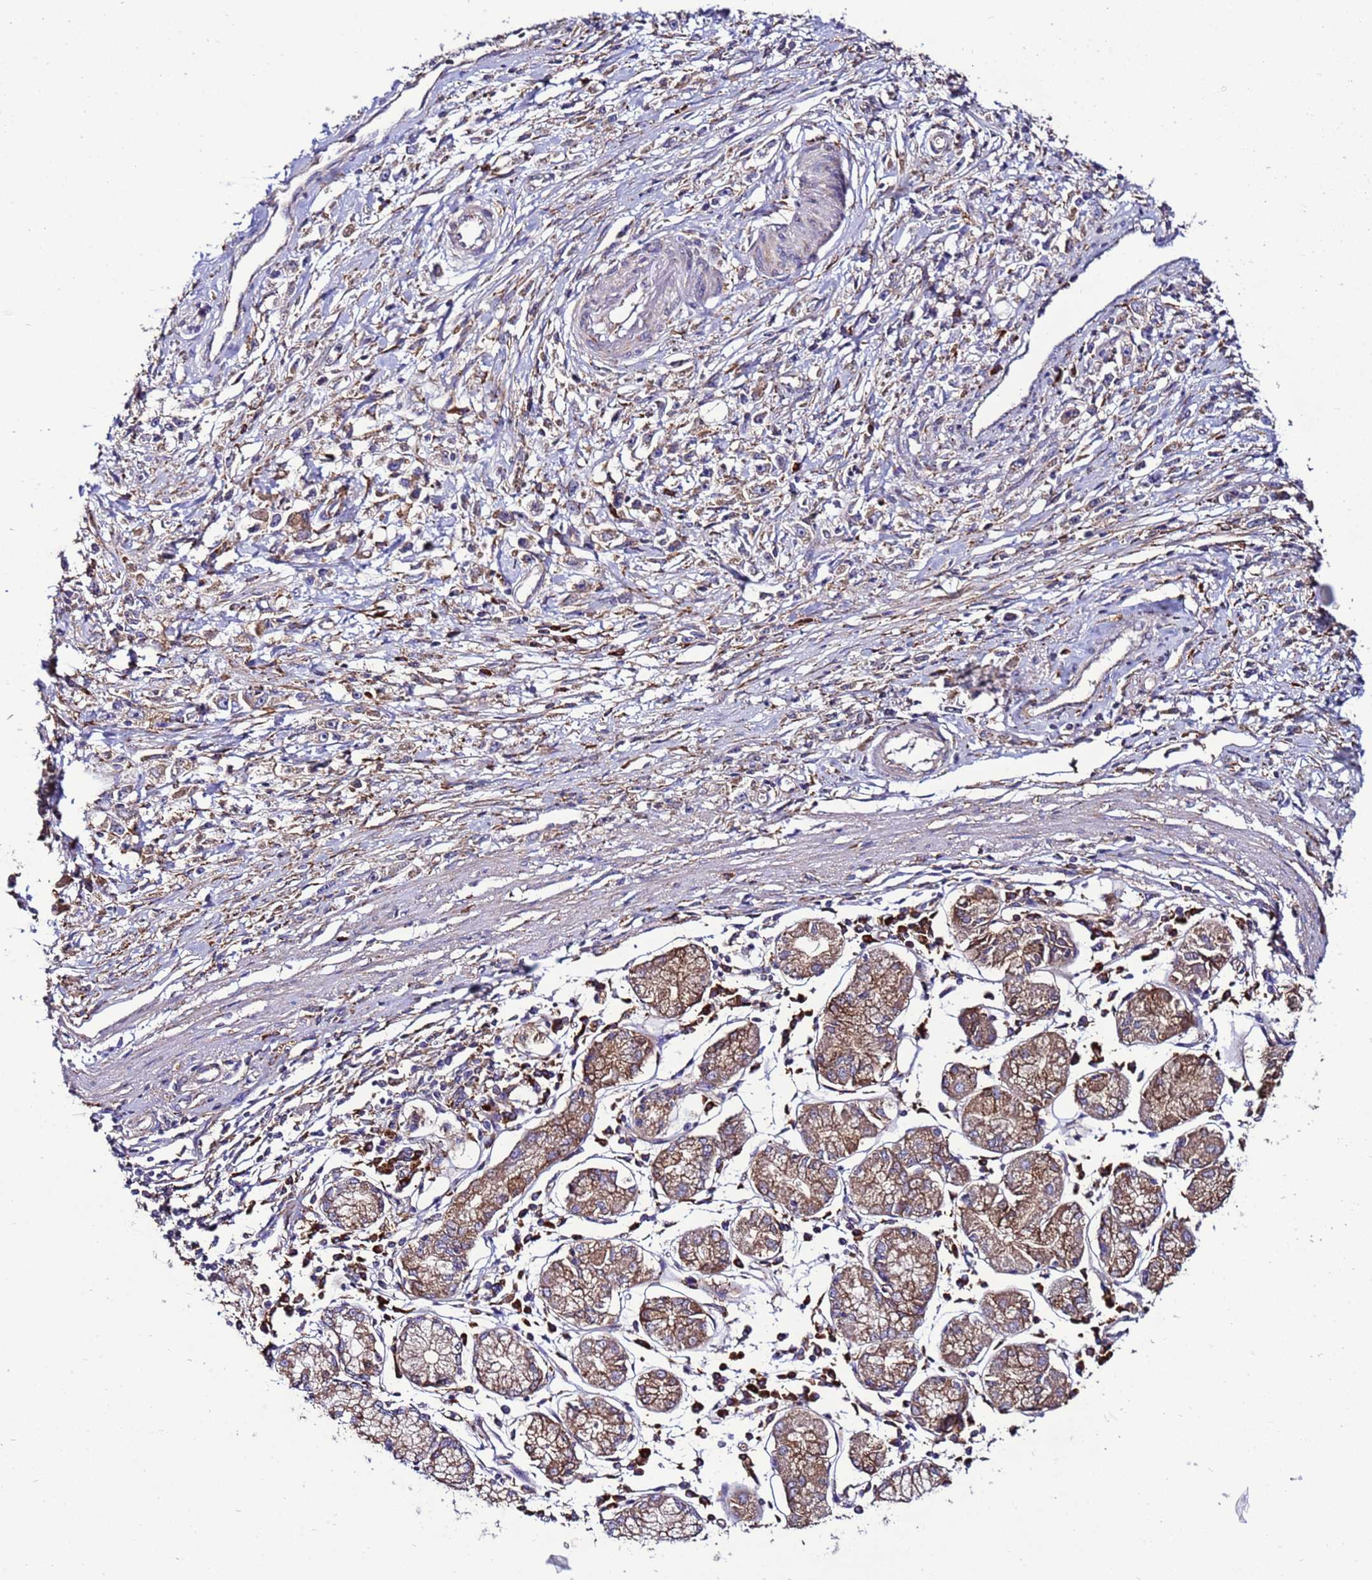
{"staining": {"intensity": "moderate", "quantity": ">75%", "location": "cytoplasmic/membranous"}, "tissue": "stomach cancer", "cell_type": "Tumor cells", "image_type": "cancer", "snomed": [{"axis": "morphology", "description": "Adenocarcinoma, NOS"}, {"axis": "topography", "description": "Stomach"}], "caption": "Human stomach cancer stained with a brown dye reveals moderate cytoplasmic/membranous positive staining in approximately >75% of tumor cells.", "gene": "ANTKMT", "patient": {"sex": "female", "age": 59}}